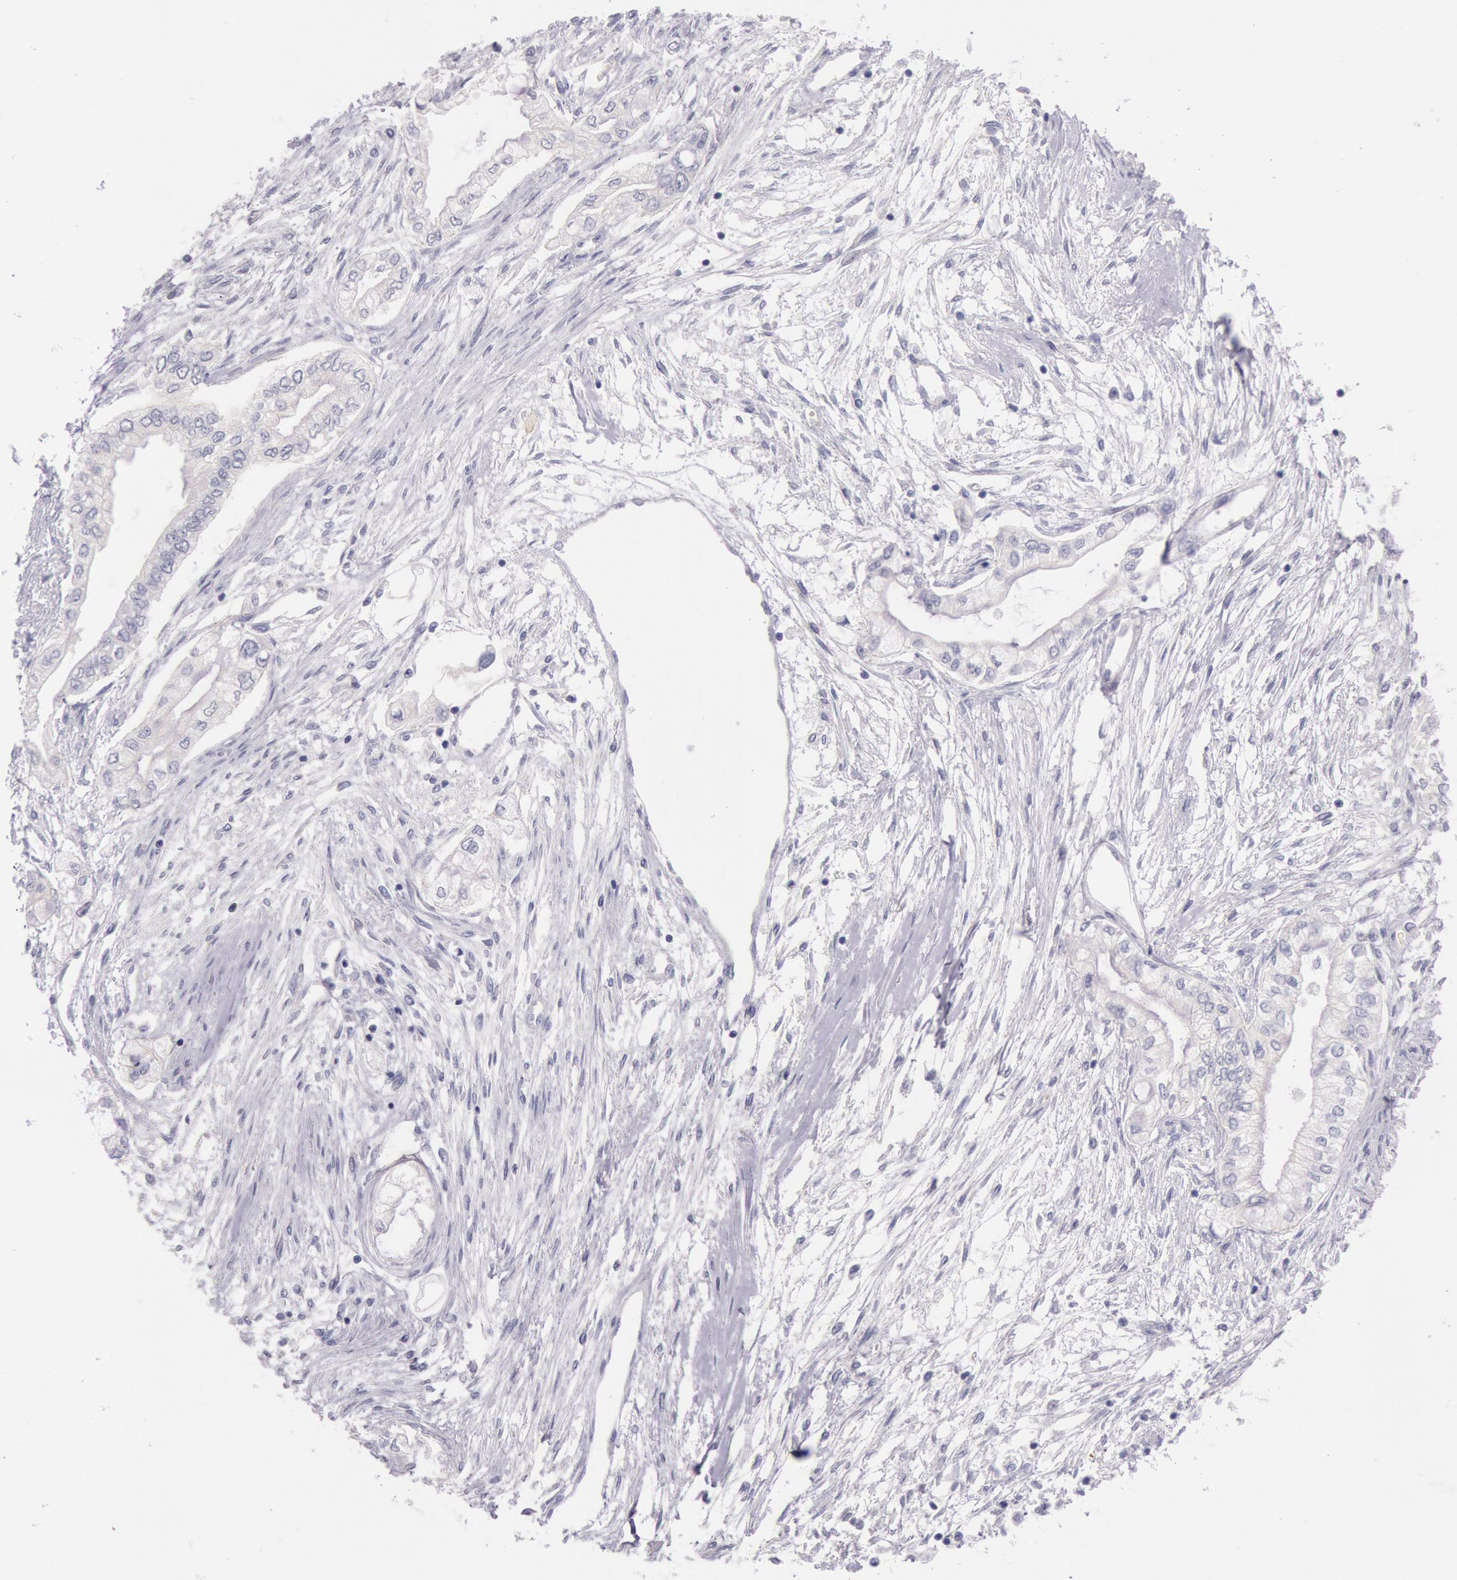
{"staining": {"intensity": "negative", "quantity": "none", "location": "none"}, "tissue": "pancreatic cancer", "cell_type": "Tumor cells", "image_type": "cancer", "snomed": [{"axis": "morphology", "description": "Adenocarcinoma, NOS"}, {"axis": "topography", "description": "Pancreas"}], "caption": "Protein analysis of pancreatic cancer (adenocarcinoma) shows no significant expression in tumor cells.", "gene": "EGFR", "patient": {"sex": "male", "age": 79}}